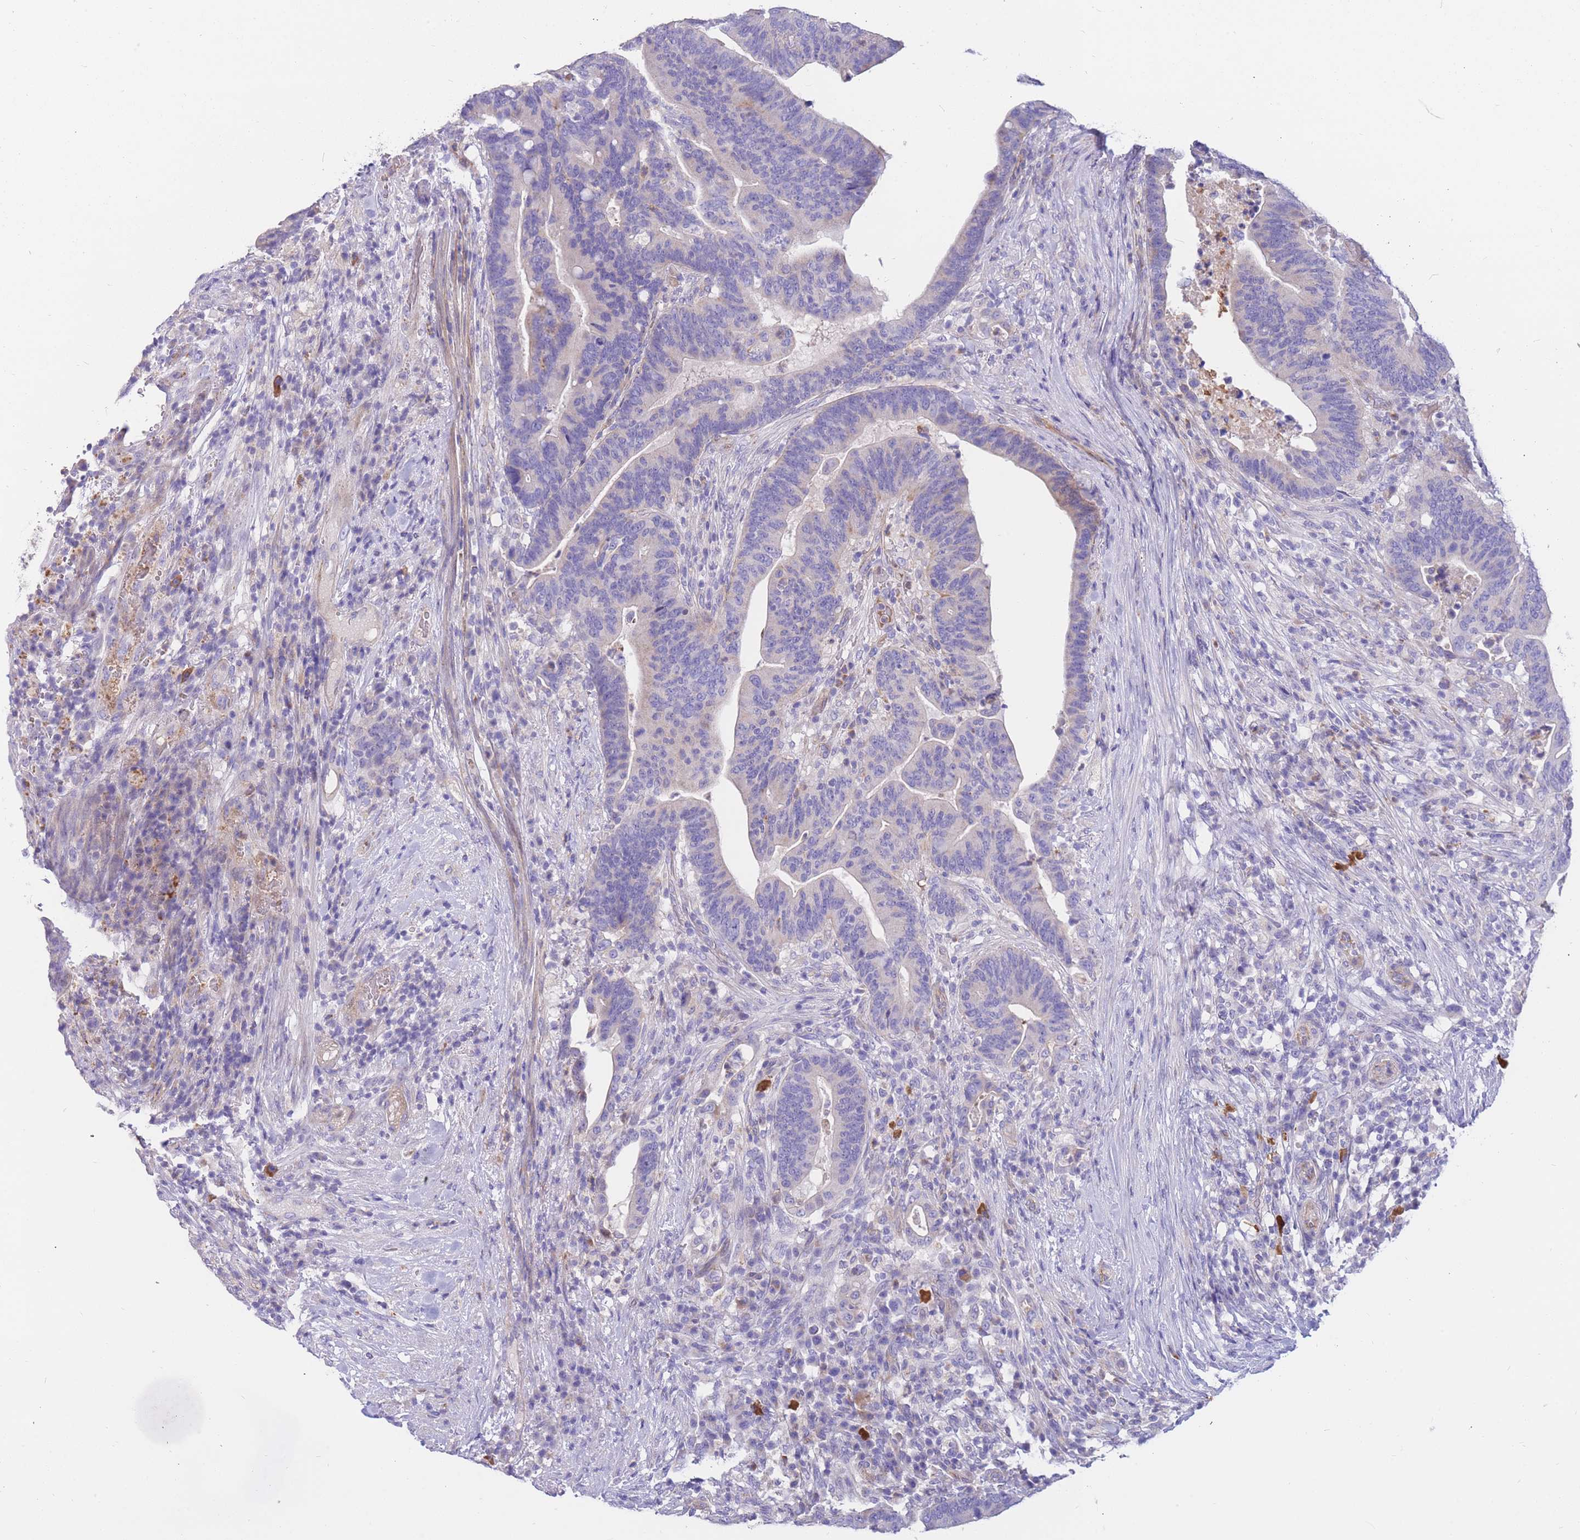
{"staining": {"intensity": "negative", "quantity": "none", "location": "none"}, "tissue": "colorectal cancer", "cell_type": "Tumor cells", "image_type": "cancer", "snomed": [{"axis": "morphology", "description": "Adenocarcinoma, NOS"}, {"axis": "topography", "description": "Colon"}], "caption": "A micrograph of colorectal adenocarcinoma stained for a protein reveals no brown staining in tumor cells. The staining is performed using DAB brown chromogen with nuclei counter-stained in using hematoxylin.", "gene": "SULT1A1", "patient": {"sex": "female", "age": 66}}